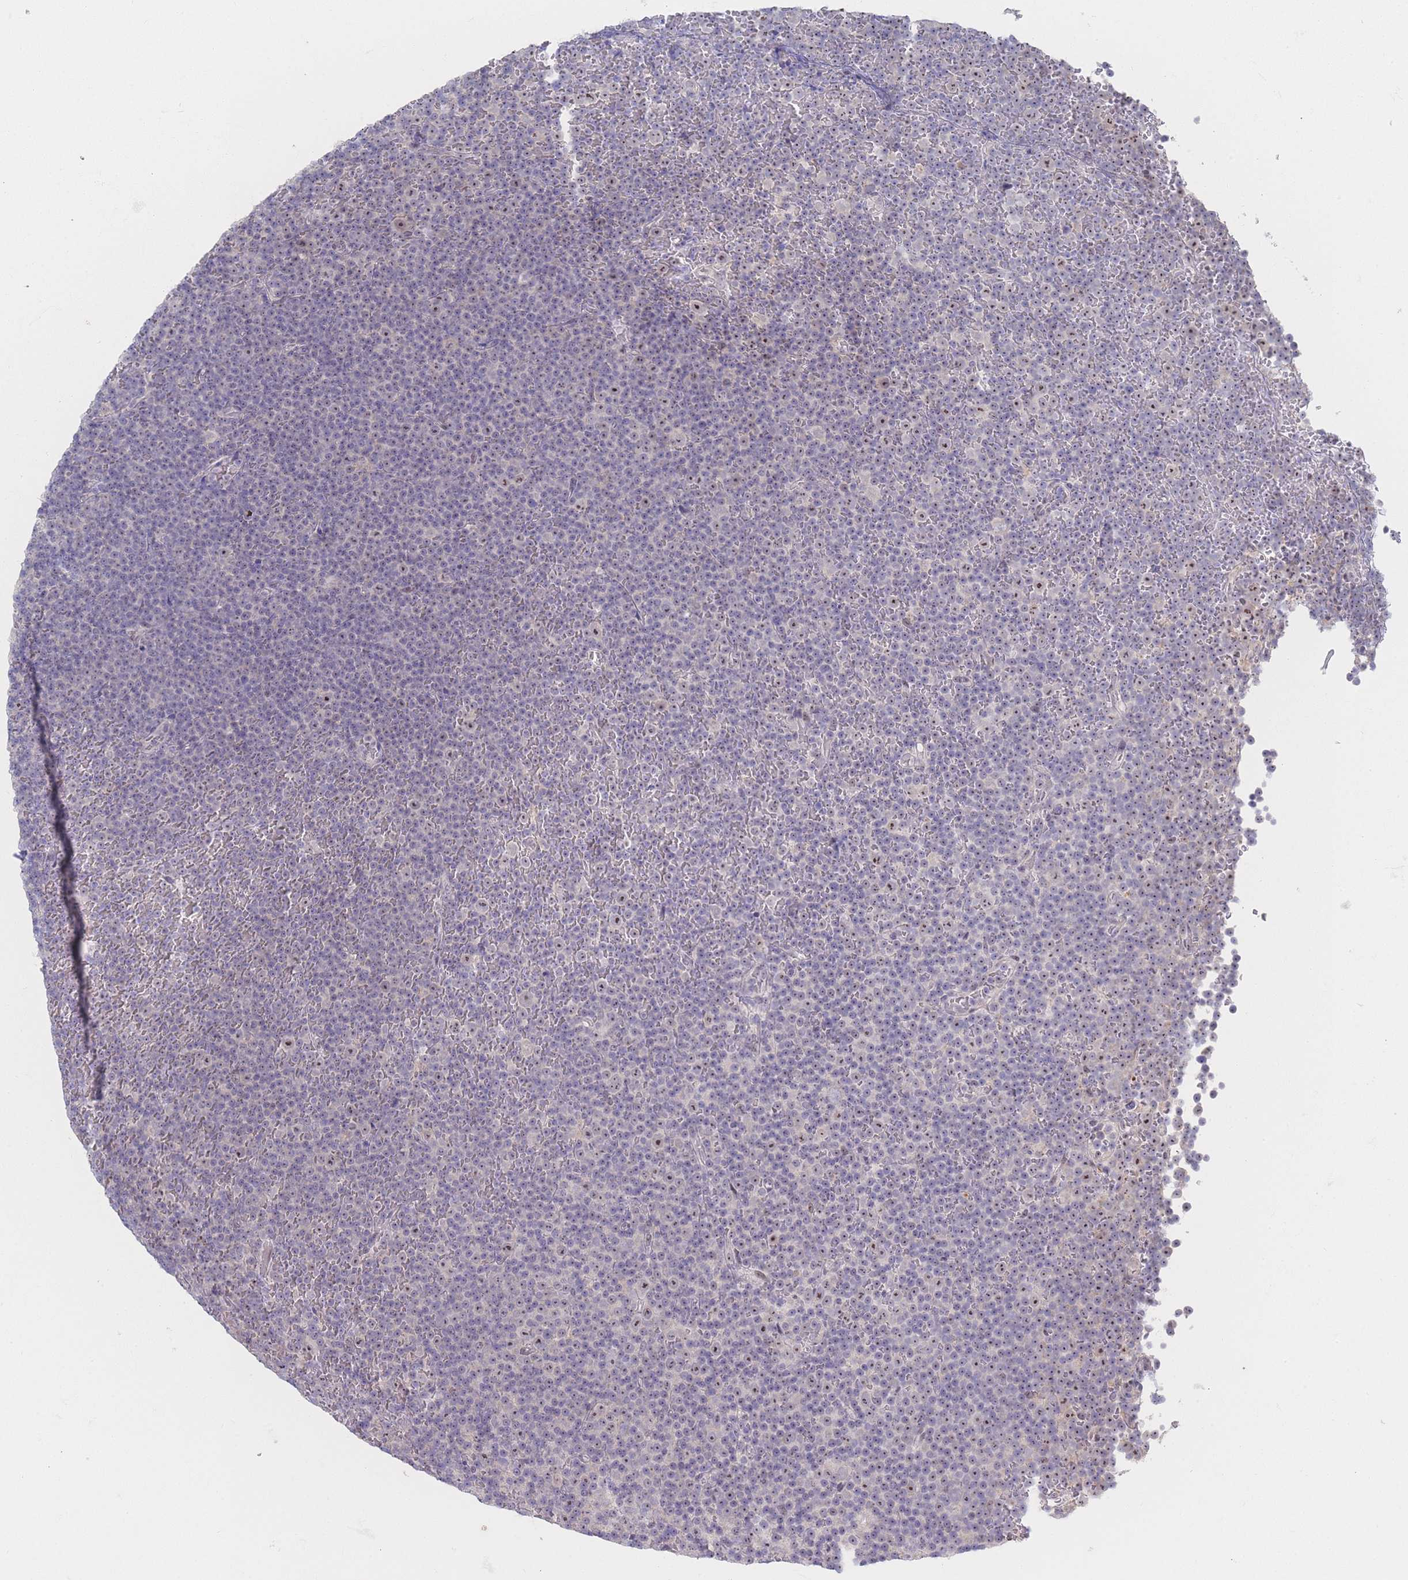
{"staining": {"intensity": "moderate", "quantity": "<25%", "location": "nuclear"}, "tissue": "lymphoma", "cell_type": "Tumor cells", "image_type": "cancer", "snomed": [{"axis": "morphology", "description": "Malignant lymphoma, non-Hodgkin's type, Low grade"}, {"axis": "topography", "description": "Lymph node"}], "caption": "Brown immunohistochemical staining in malignant lymphoma, non-Hodgkin's type (low-grade) reveals moderate nuclear expression in about <25% of tumor cells.", "gene": "ZNF142", "patient": {"sex": "female", "age": 67}}